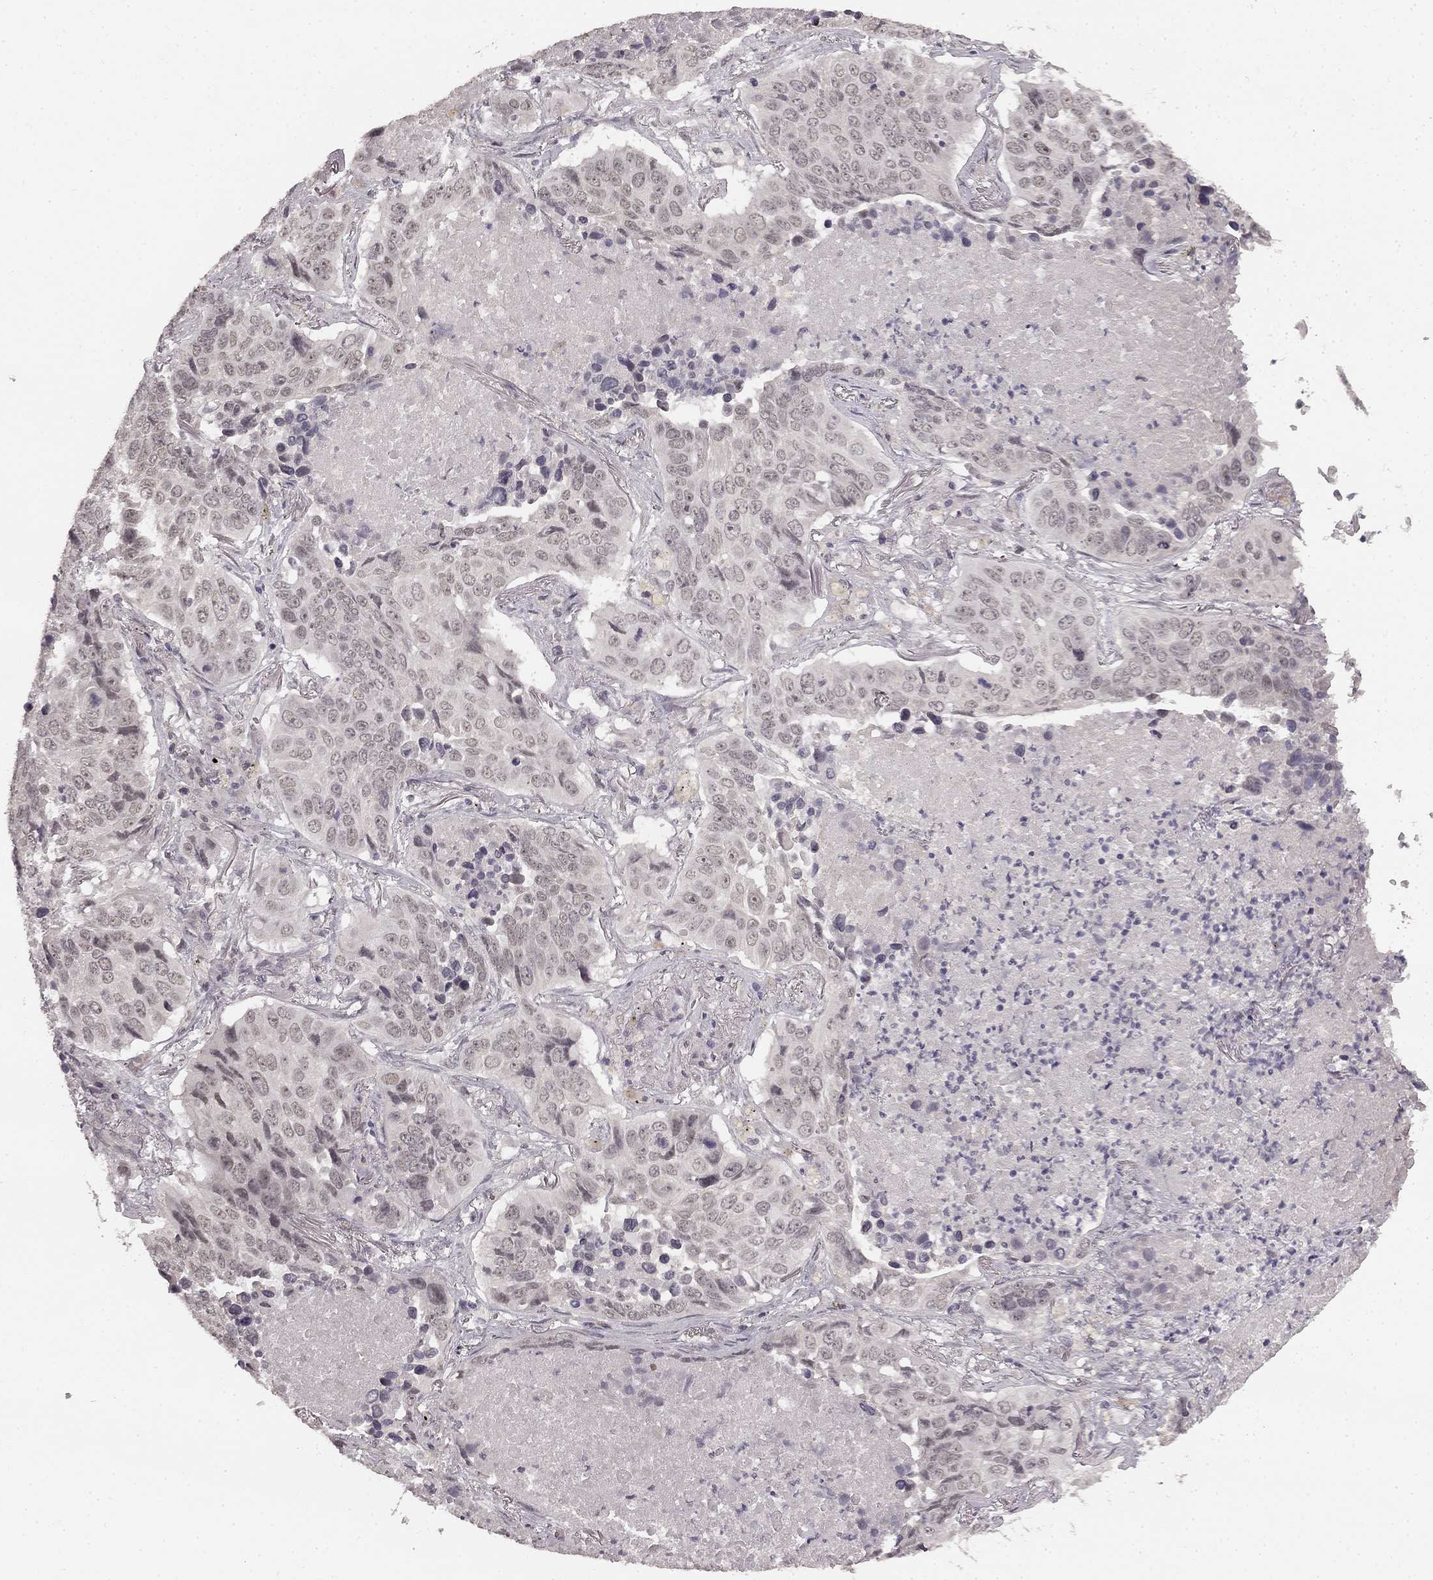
{"staining": {"intensity": "negative", "quantity": "none", "location": "none"}, "tissue": "lung cancer", "cell_type": "Tumor cells", "image_type": "cancer", "snomed": [{"axis": "morphology", "description": "Normal tissue, NOS"}, {"axis": "morphology", "description": "Squamous cell carcinoma, NOS"}, {"axis": "topography", "description": "Bronchus"}, {"axis": "topography", "description": "Lung"}], "caption": "Histopathology image shows no protein expression in tumor cells of lung squamous cell carcinoma tissue.", "gene": "HCN4", "patient": {"sex": "male", "age": 64}}